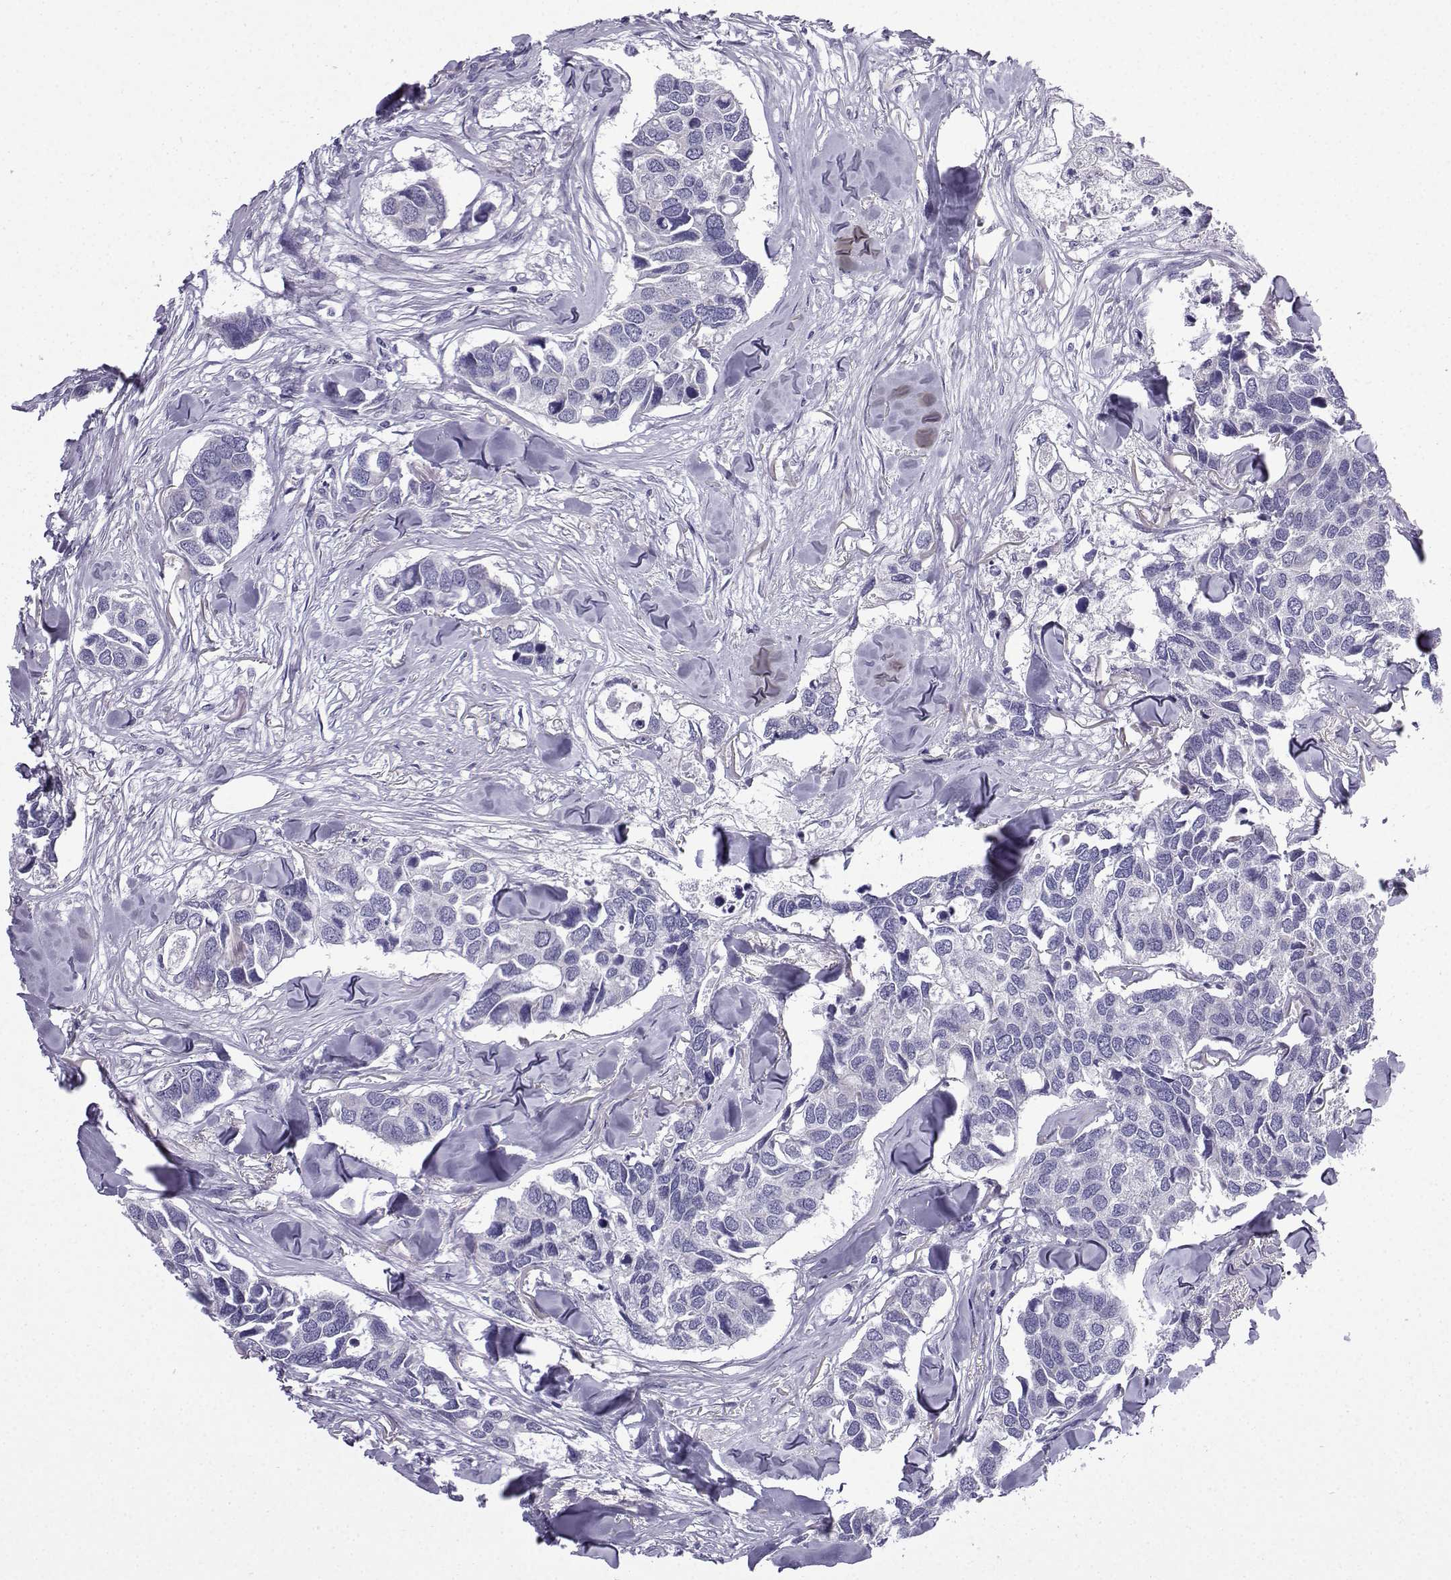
{"staining": {"intensity": "negative", "quantity": "none", "location": "none"}, "tissue": "breast cancer", "cell_type": "Tumor cells", "image_type": "cancer", "snomed": [{"axis": "morphology", "description": "Duct carcinoma"}, {"axis": "topography", "description": "Breast"}], "caption": "This image is of breast intraductal carcinoma stained with immunohistochemistry to label a protein in brown with the nuclei are counter-stained blue. There is no positivity in tumor cells.", "gene": "ACRBP", "patient": {"sex": "female", "age": 83}}